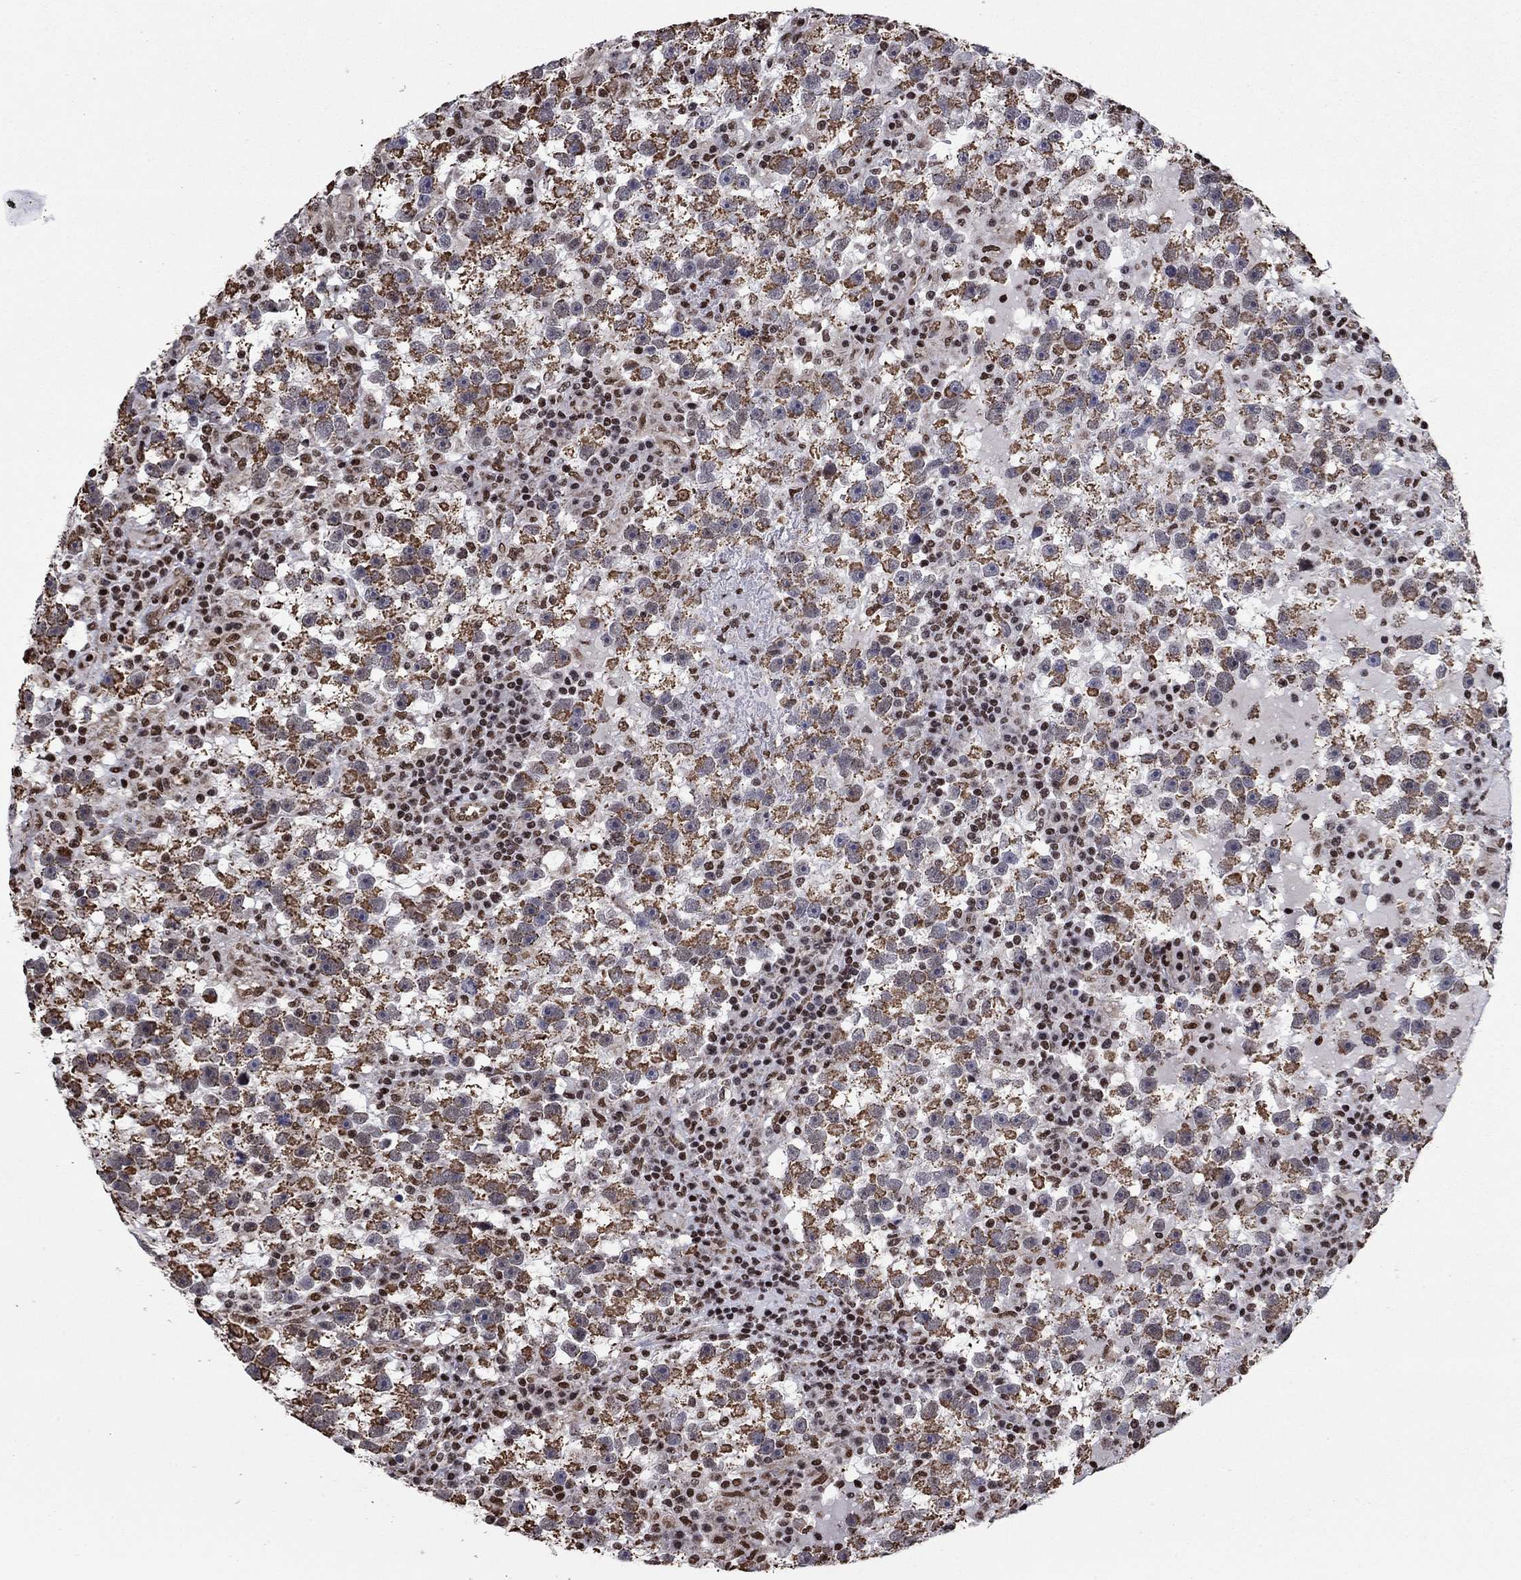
{"staining": {"intensity": "moderate", "quantity": ">75%", "location": "cytoplasmic/membranous"}, "tissue": "testis cancer", "cell_type": "Tumor cells", "image_type": "cancer", "snomed": [{"axis": "morphology", "description": "Seminoma, NOS"}, {"axis": "topography", "description": "Testis"}], "caption": "An IHC micrograph of tumor tissue is shown. Protein staining in brown highlights moderate cytoplasmic/membranous positivity in testis cancer within tumor cells.", "gene": "N4BP2", "patient": {"sex": "male", "age": 47}}